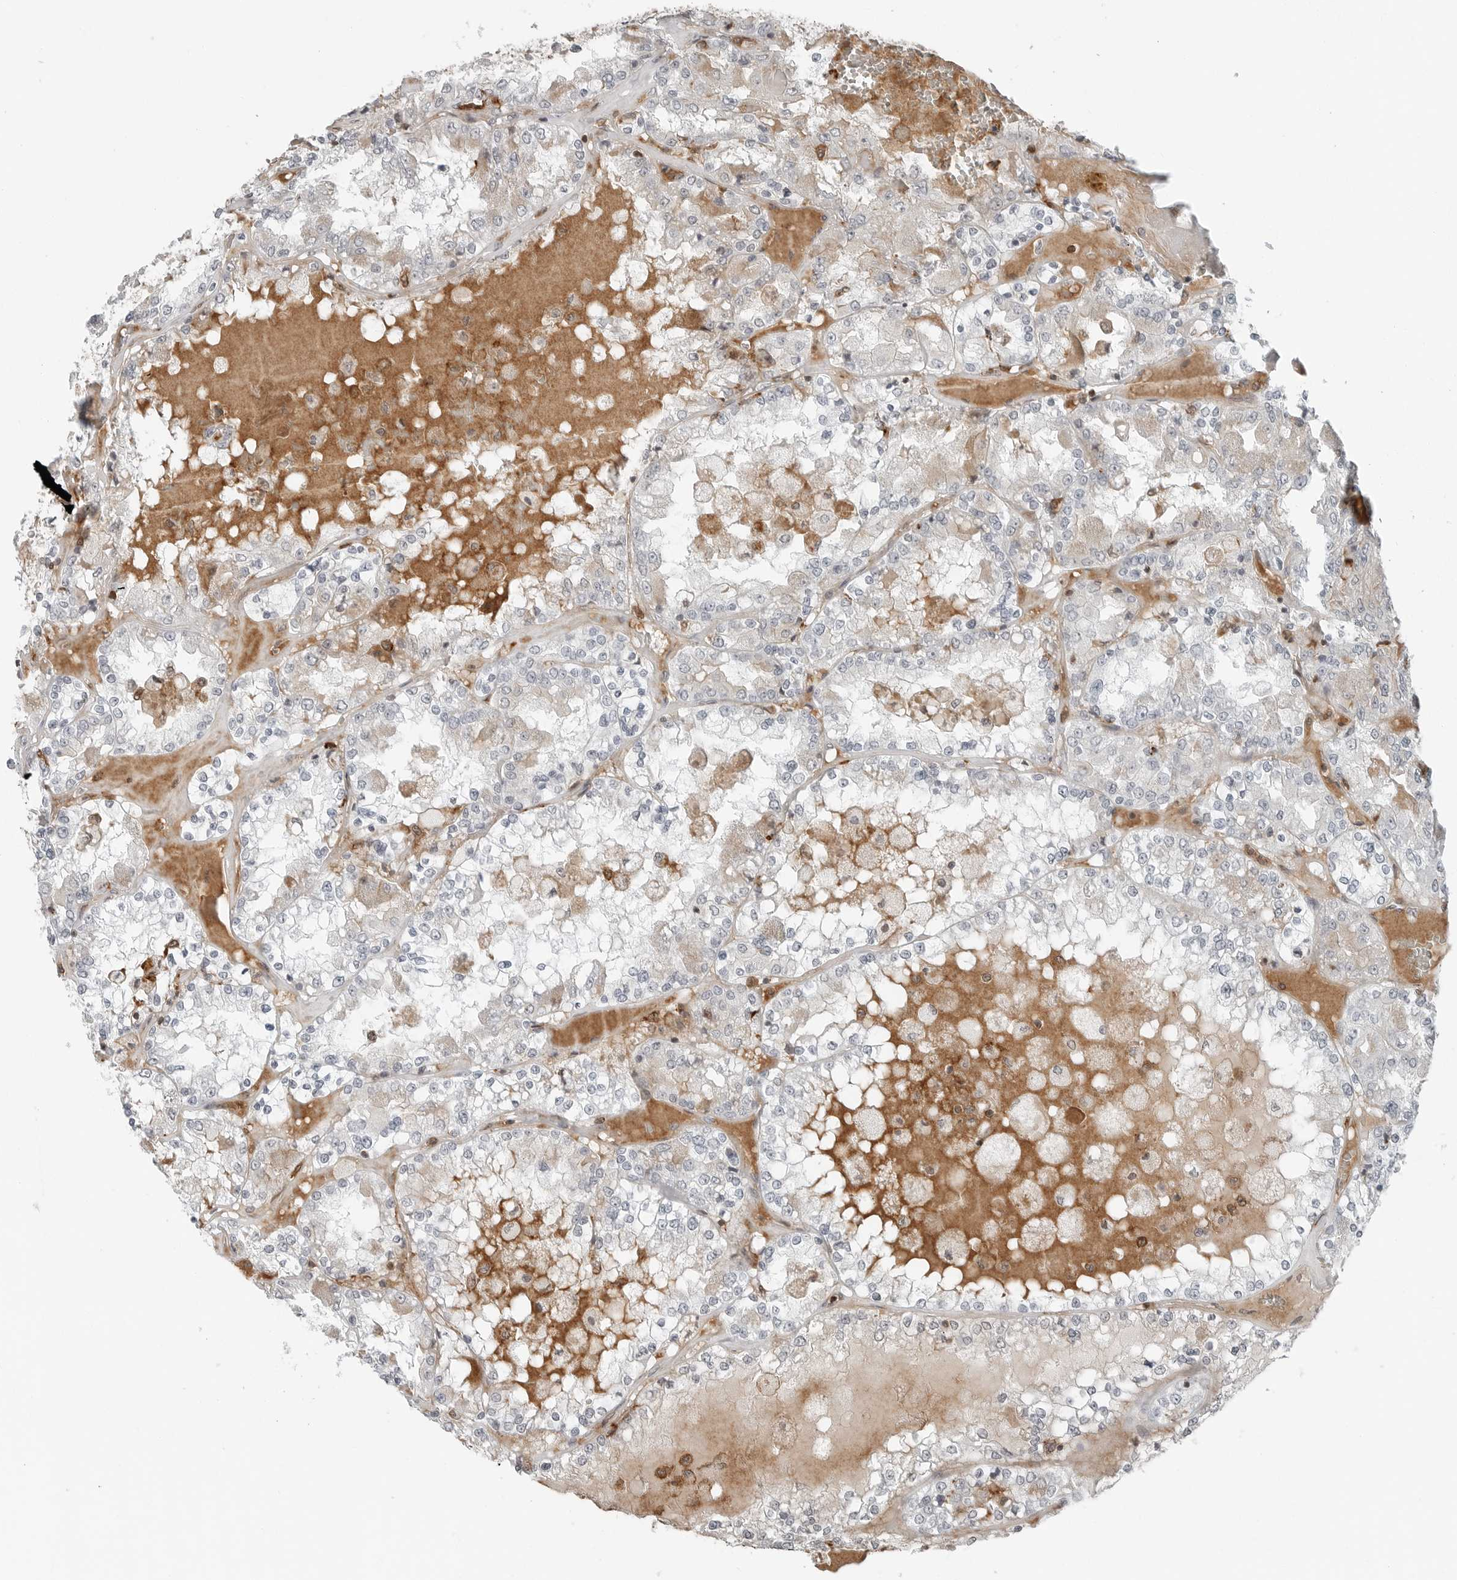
{"staining": {"intensity": "negative", "quantity": "none", "location": "none"}, "tissue": "renal cancer", "cell_type": "Tumor cells", "image_type": "cancer", "snomed": [{"axis": "morphology", "description": "Adenocarcinoma, NOS"}, {"axis": "topography", "description": "Kidney"}], "caption": "IHC histopathology image of human renal cancer stained for a protein (brown), which displays no positivity in tumor cells.", "gene": "LEFTY2", "patient": {"sex": "female", "age": 56}}